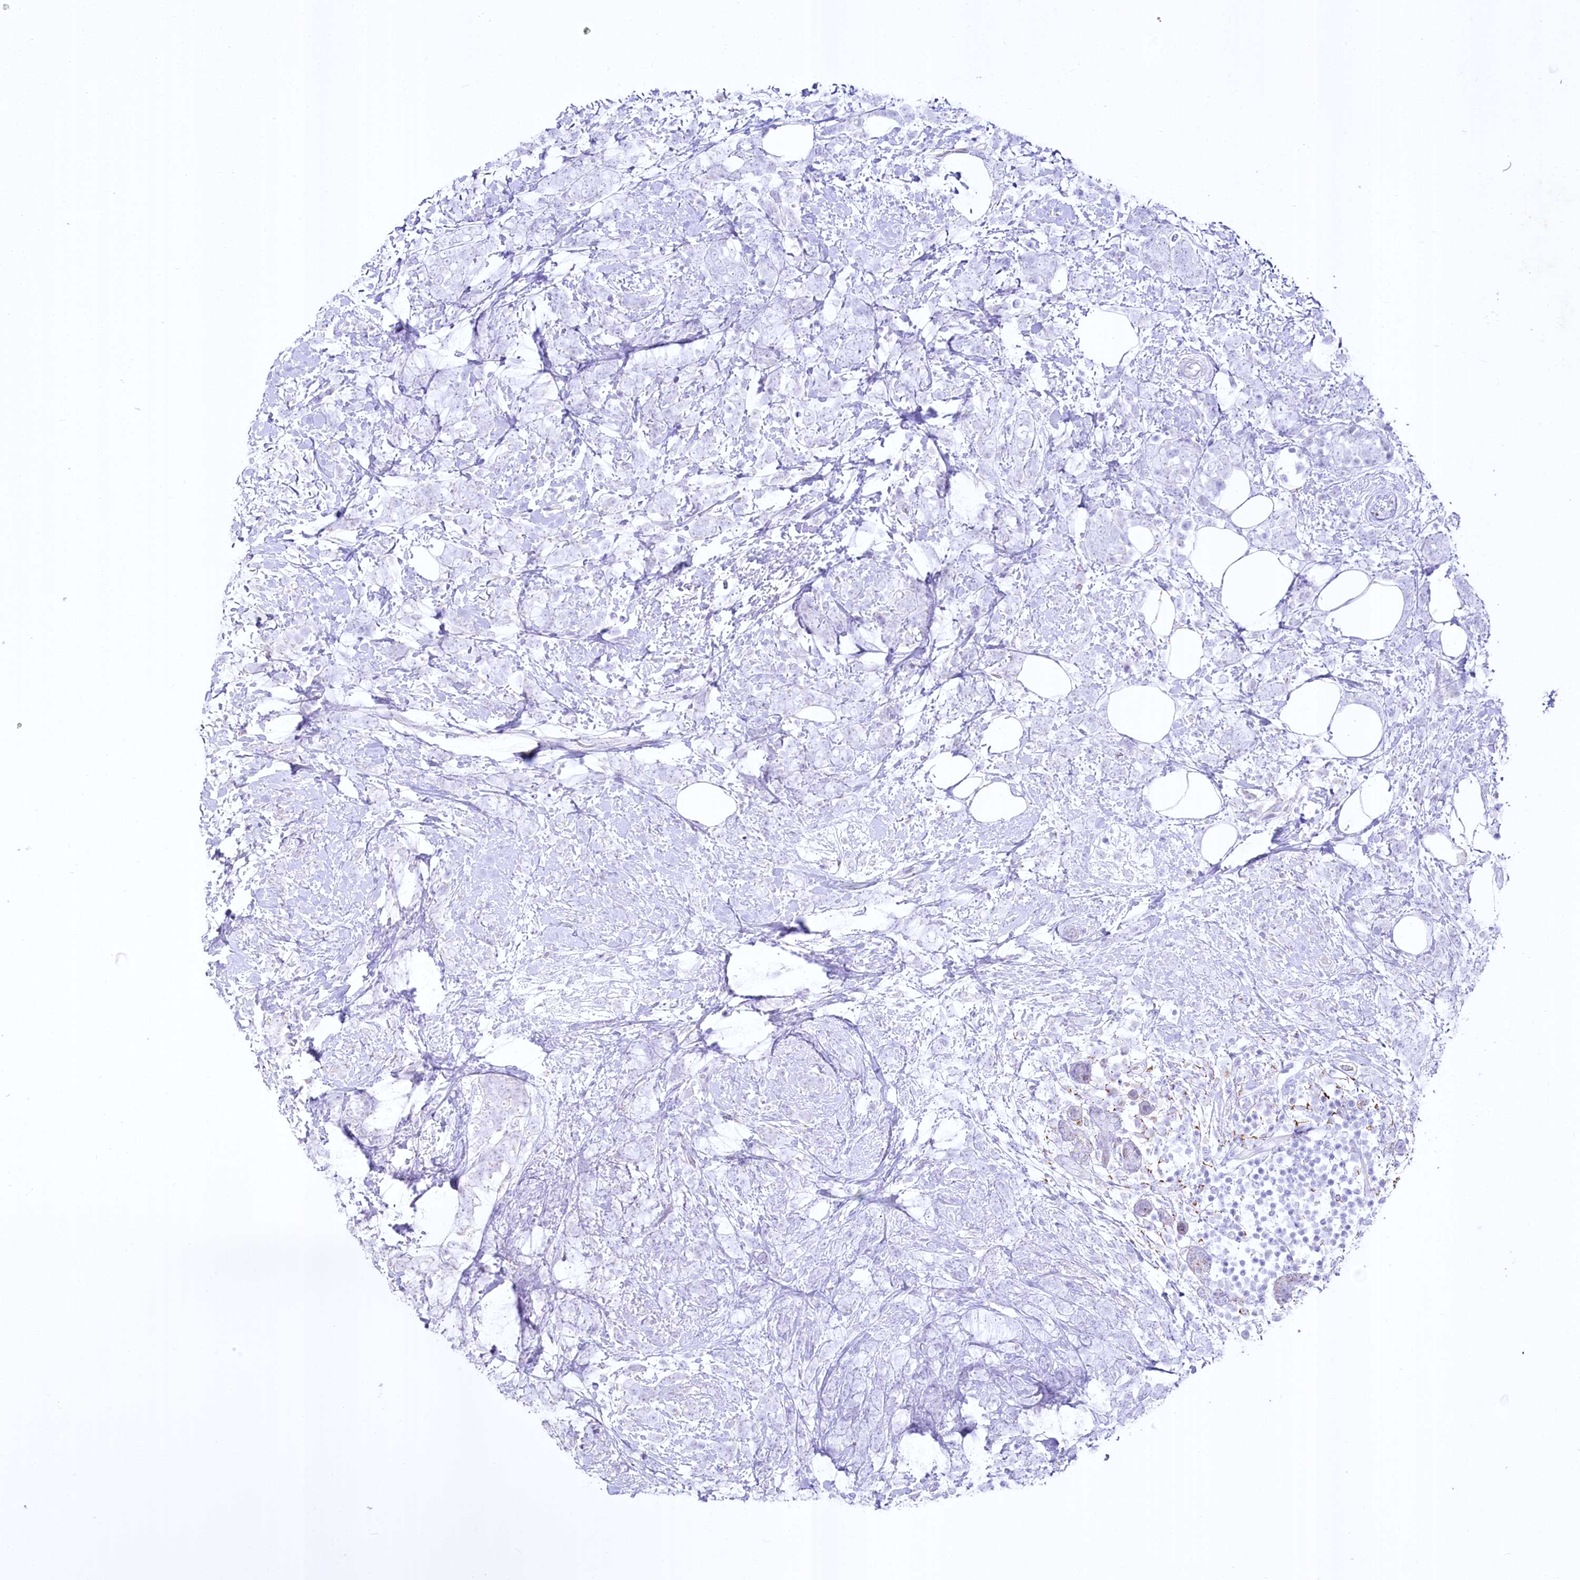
{"staining": {"intensity": "negative", "quantity": "none", "location": "none"}, "tissue": "breast cancer", "cell_type": "Tumor cells", "image_type": "cancer", "snomed": [{"axis": "morphology", "description": "Lobular carcinoma"}, {"axis": "topography", "description": "Breast"}], "caption": "Tumor cells are negative for brown protein staining in breast cancer (lobular carcinoma).", "gene": "CEP164", "patient": {"sex": "female", "age": 58}}